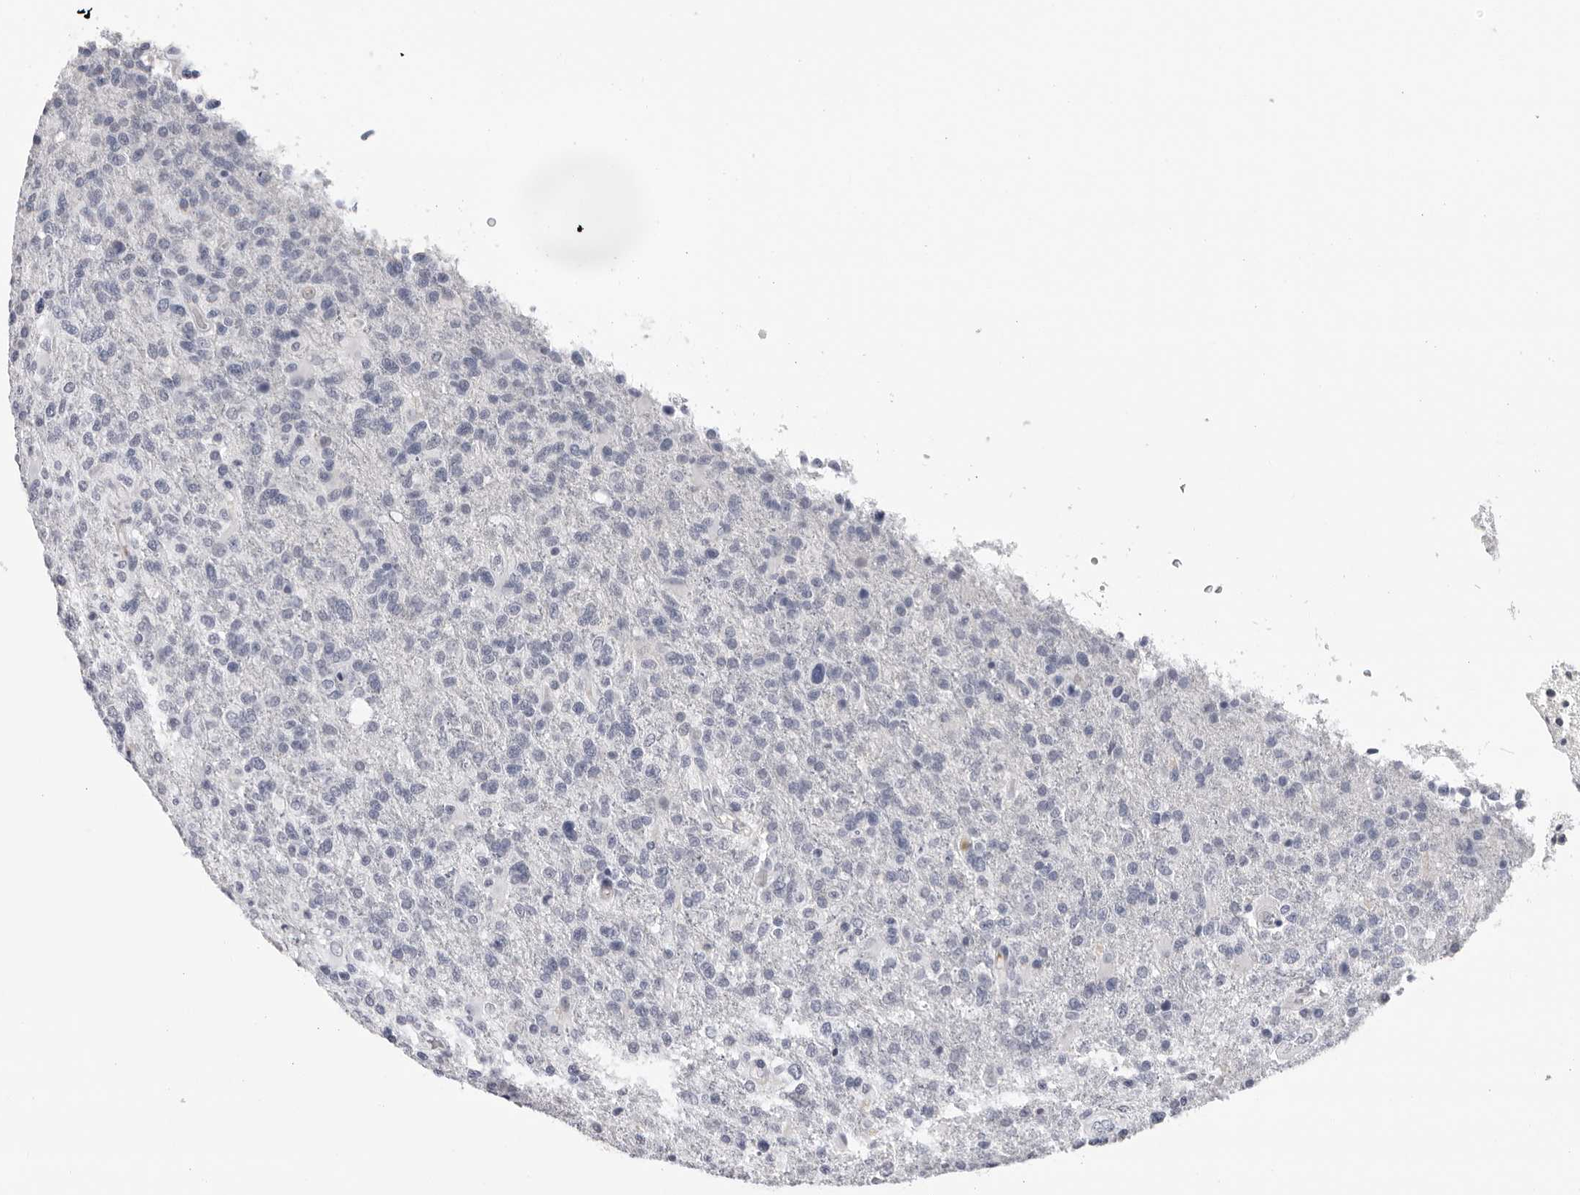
{"staining": {"intensity": "negative", "quantity": "none", "location": "none"}, "tissue": "glioma", "cell_type": "Tumor cells", "image_type": "cancer", "snomed": [{"axis": "morphology", "description": "Glioma, malignant, High grade"}, {"axis": "topography", "description": "Brain"}], "caption": "Immunohistochemical staining of human malignant high-grade glioma demonstrates no significant staining in tumor cells. Brightfield microscopy of immunohistochemistry (IHC) stained with DAB (3,3'-diaminobenzidine) (brown) and hematoxylin (blue), captured at high magnification.", "gene": "ZNF502", "patient": {"sex": "male", "age": 72}}